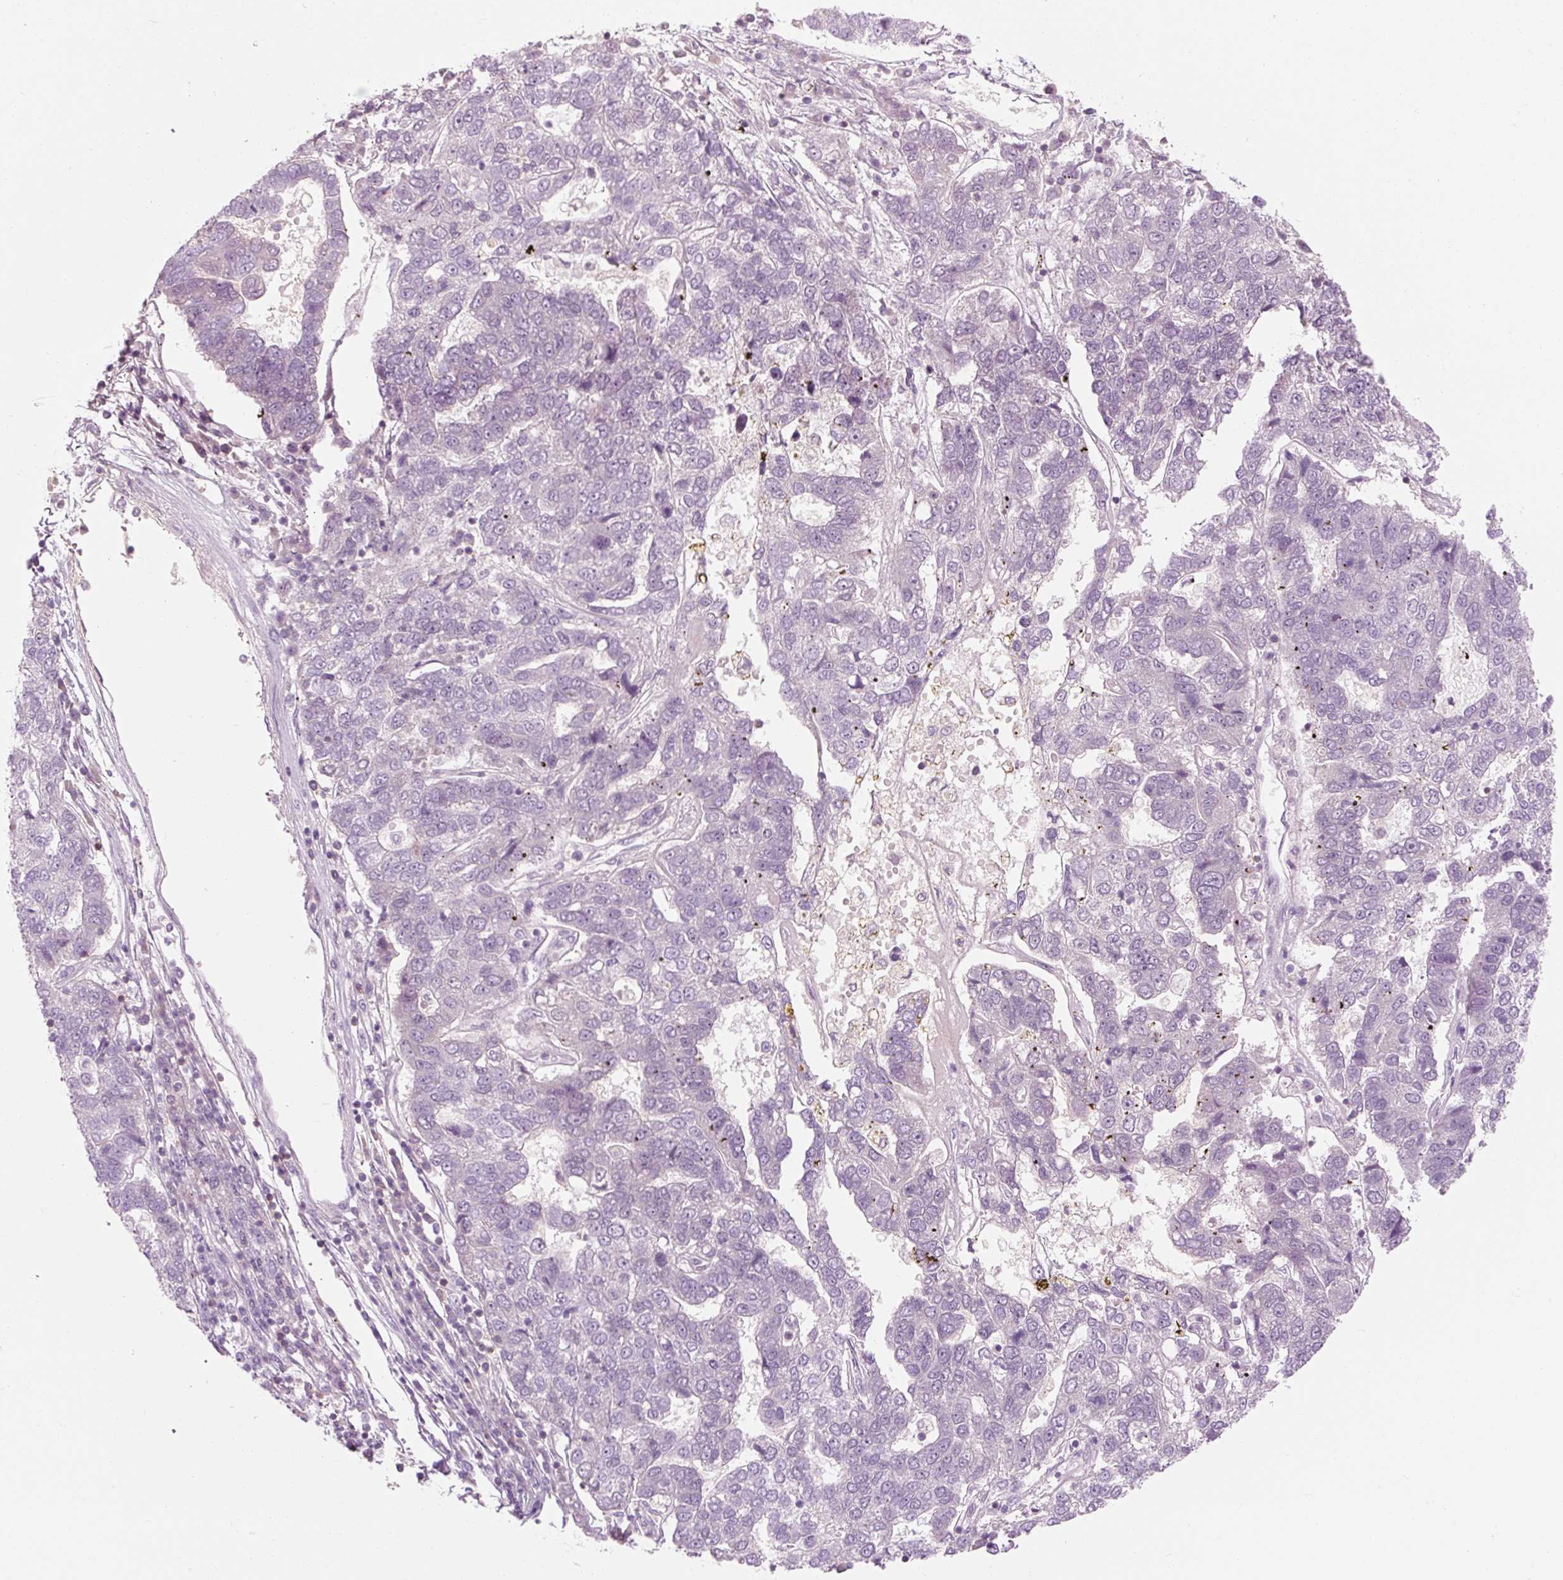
{"staining": {"intensity": "negative", "quantity": "none", "location": "none"}, "tissue": "pancreatic cancer", "cell_type": "Tumor cells", "image_type": "cancer", "snomed": [{"axis": "morphology", "description": "Adenocarcinoma, NOS"}, {"axis": "topography", "description": "Pancreas"}], "caption": "Micrograph shows no protein staining in tumor cells of pancreatic adenocarcinoma tissue.", "gene": "TIGD2", "patient": {"sex": "female", "age": 61}}